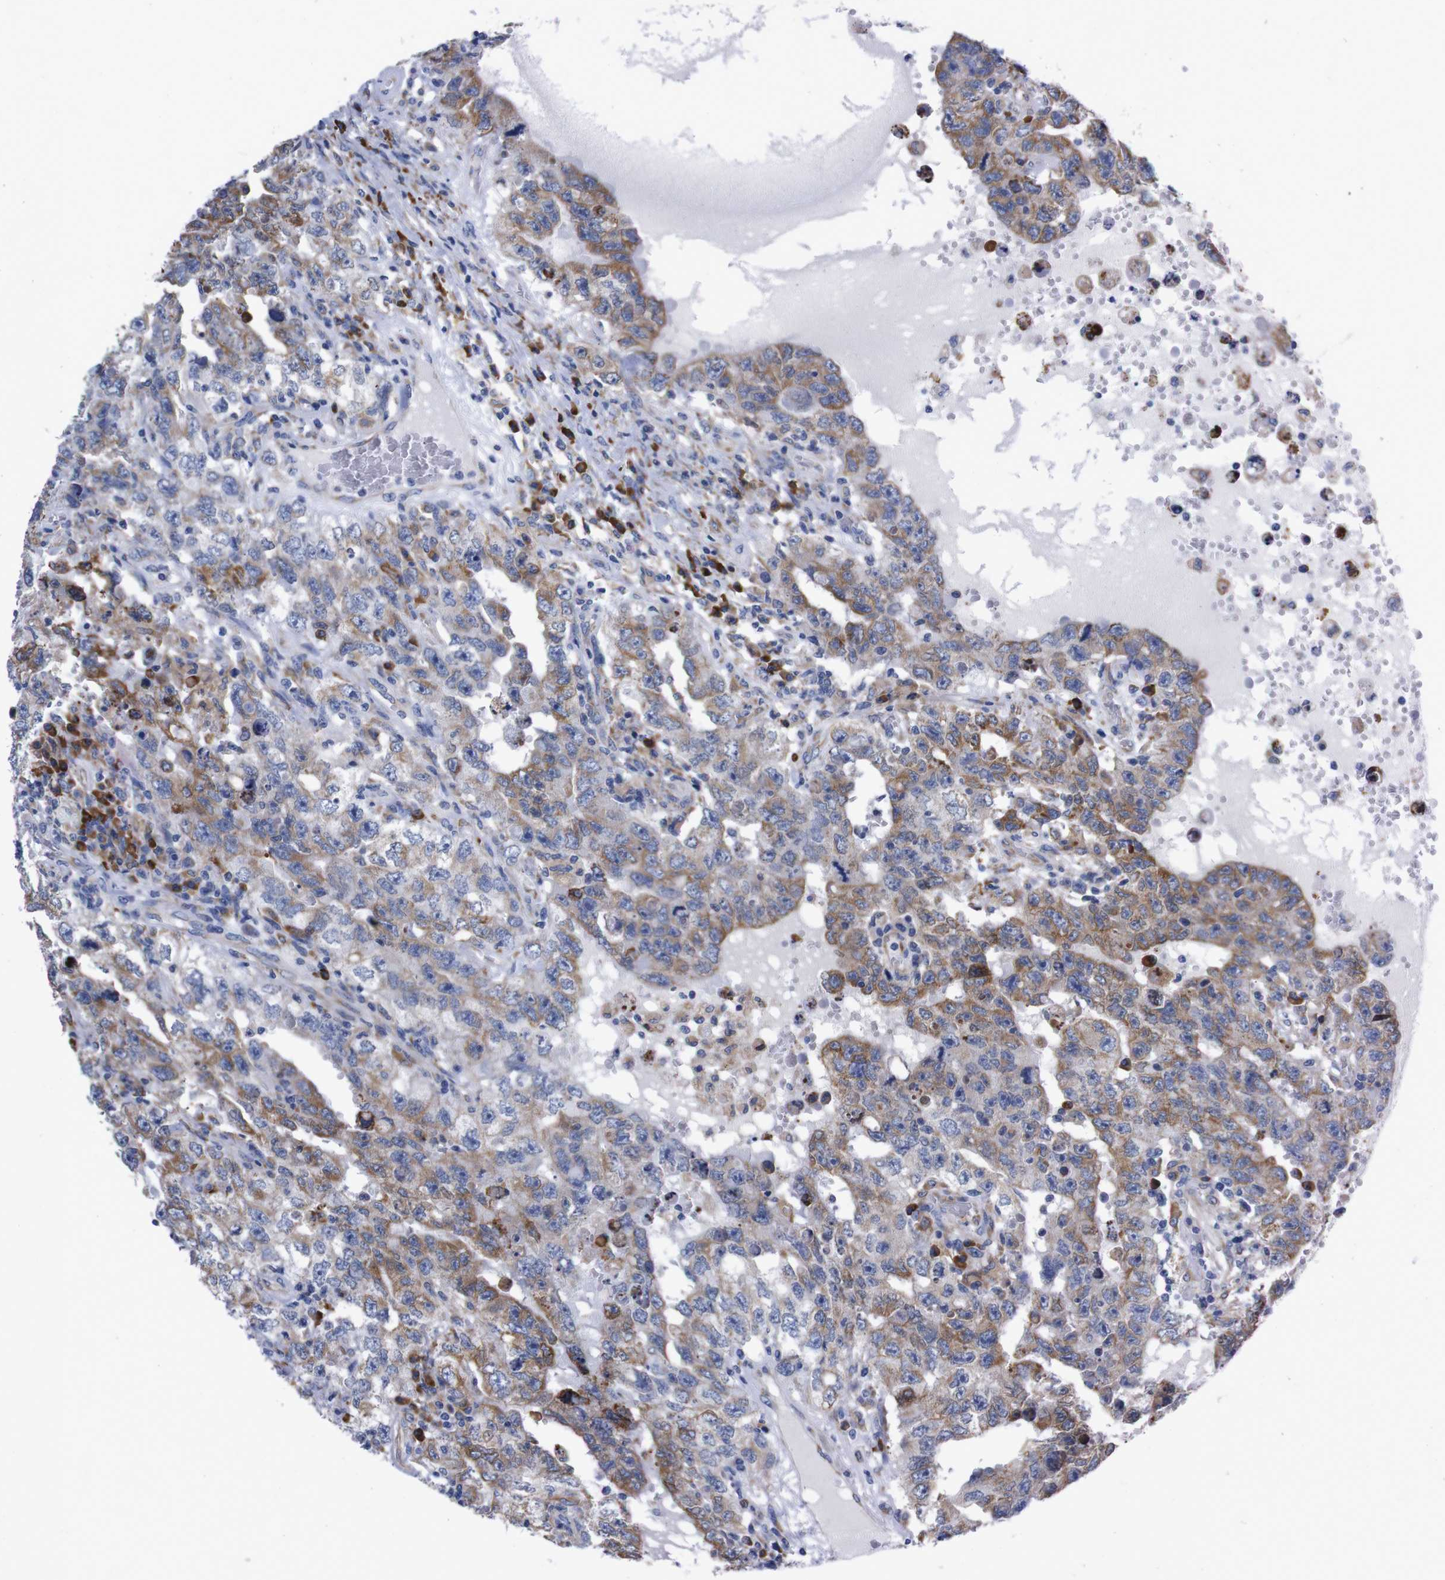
{"staining": {"intensity": "moderate", "quantity": "25%-75%", "location": "cytoplasmic/membranous"}, "tissue": "testis cancer", "cell_type": "Tumor cells", "image_type": "cancer", "snomed": [{"axis": "morphology", "description": "Carcinoma, Embryonal, NOS"}, {"axis": "topography", "description": "Testis"}], "caption": "A micrograph of human testis cancer stained for a protein displays moderate cytoplasmic/membranous brown staining in tumor cells. The staining was performed using DAB (3,3'-diaminobenzidine) to visualize the protein expression in brown, while the nuclei were stained in blue with hematoxylin (Magnification: 20x).", "gene": "NEBL", "patient": {"sex": "male", "age": 26}}